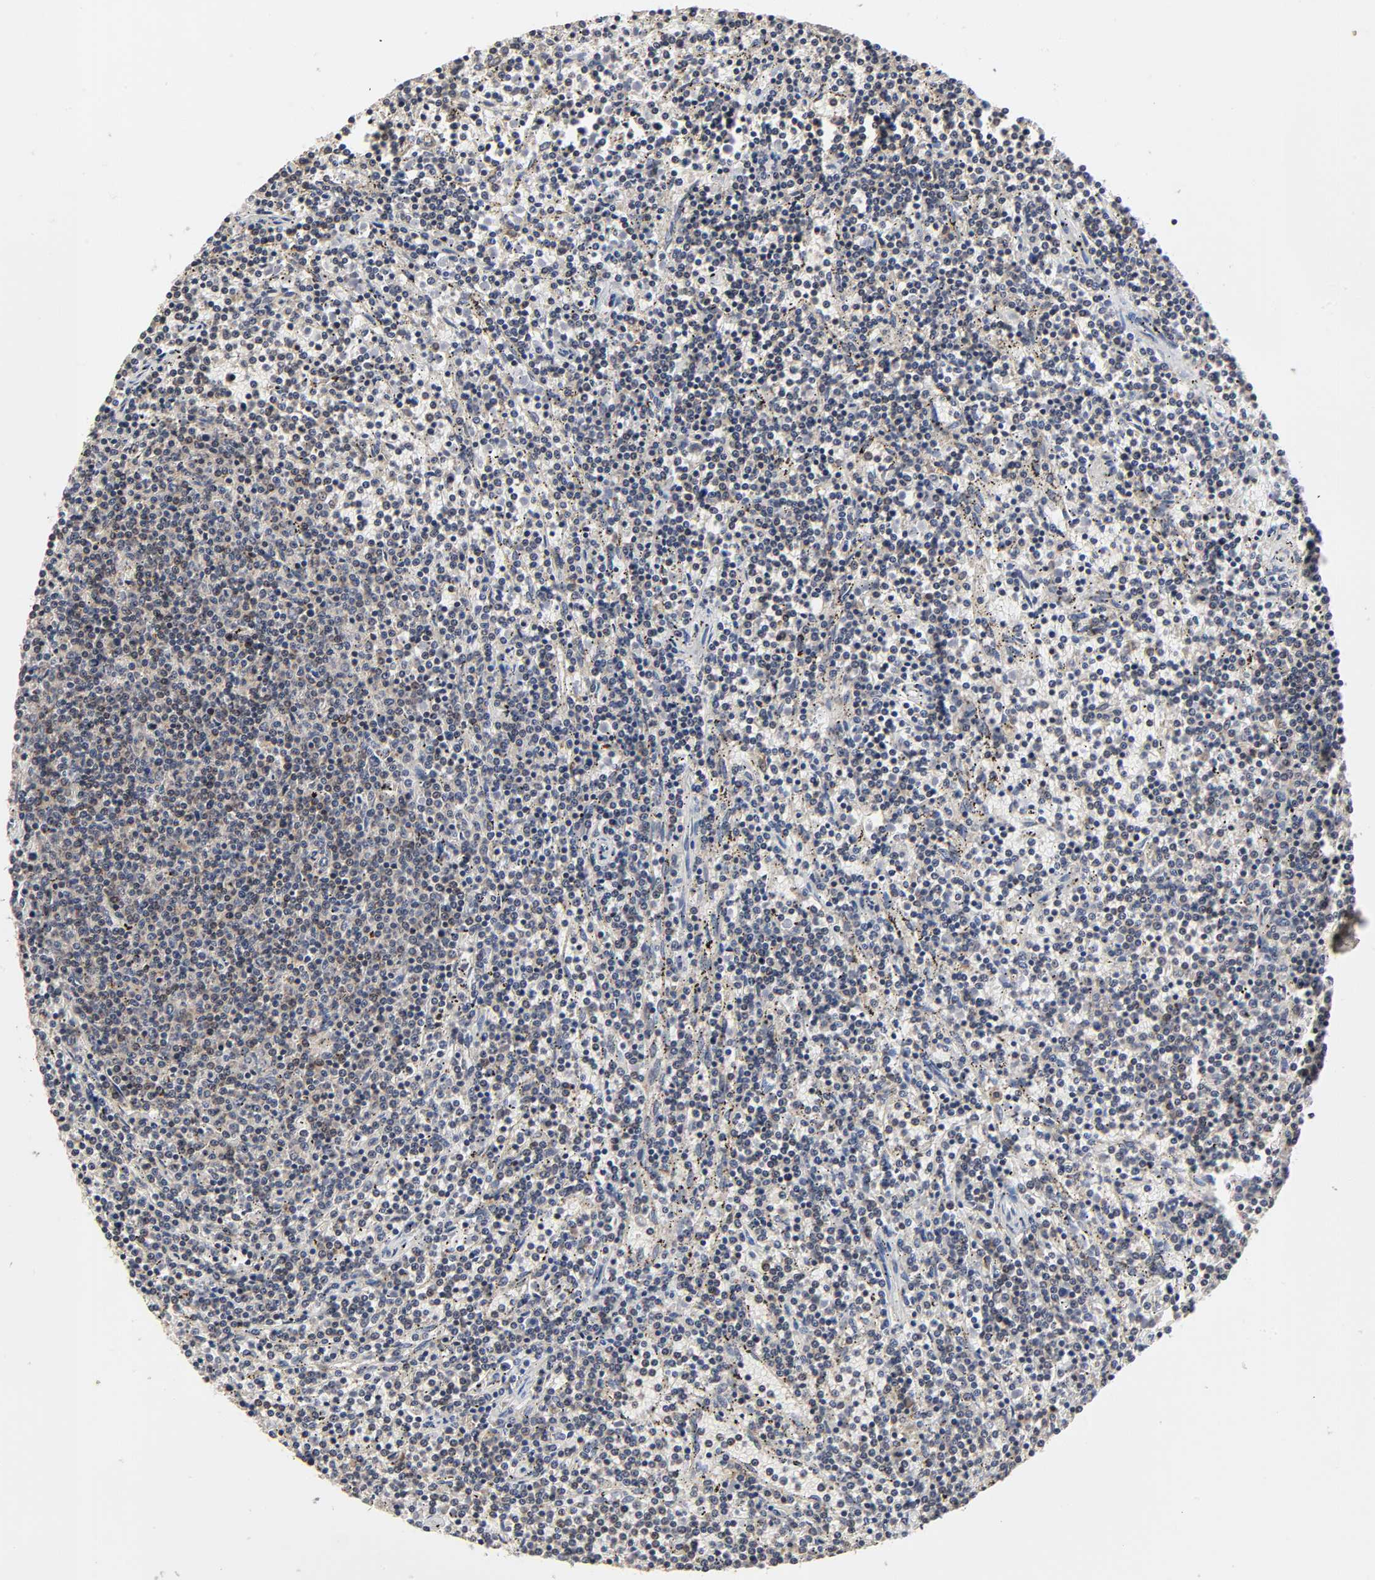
{"staining": {"intensity": "weak", "quantity": "25%-75%", "location": "cytoplasmic/membranous"}, "tissue": "lymphoma", "cell_type": "Tumor cells", "image_type": "cancer", "snomed": [{"axis": "morphology", "description": "Malignant lymphoma, non-Hodgkin's type, Low grade"}, {"axis": "topography", "description": "Spleen"}], "caption": "Weak cytoplasmic/membranous protein positivity is seen in approximately 25%-75% of tumor cells in lymphoma. (DAB = brown stain, brightfield microscopy at high magnification).", "gene": "COX6B1", "patient": {"sex": "female", "age": 50}}